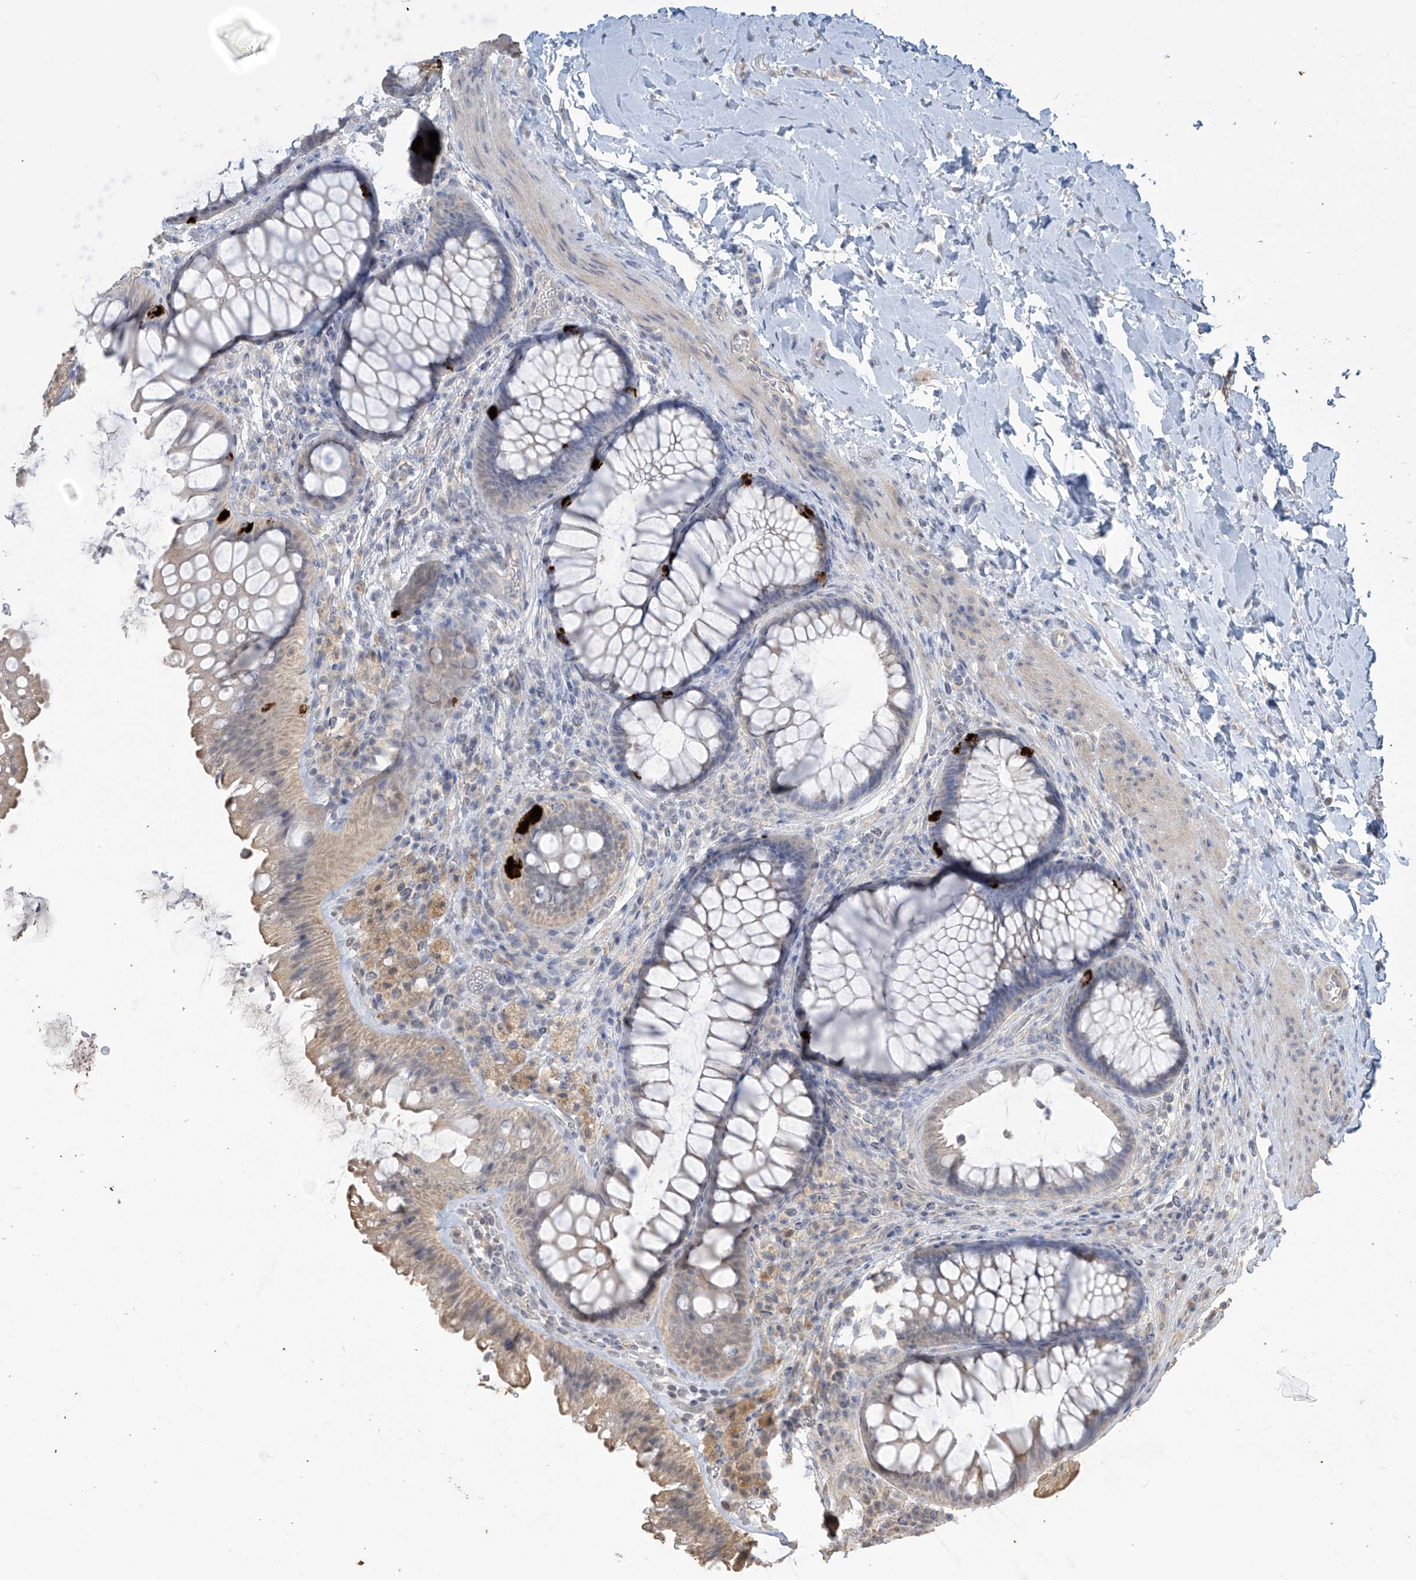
{"staining": {"intensity": "negative", "quantity": "none", "location": "none"}, "tissue": "colon", "cell_type": "Endothelial cells", "image_type": "normal", "snomed": [{"axis": "morphology", "description": "Normal tissue, NOS"}, {"axis": "topography", "description": "Colon"}], "caption": "High power microscopy micrograph of an IHC micrograph of normal colon, revealing no significant expression in endothelial cells.", "gene": "SLFN14", "patient": {"sex": "female", "age": 62}}